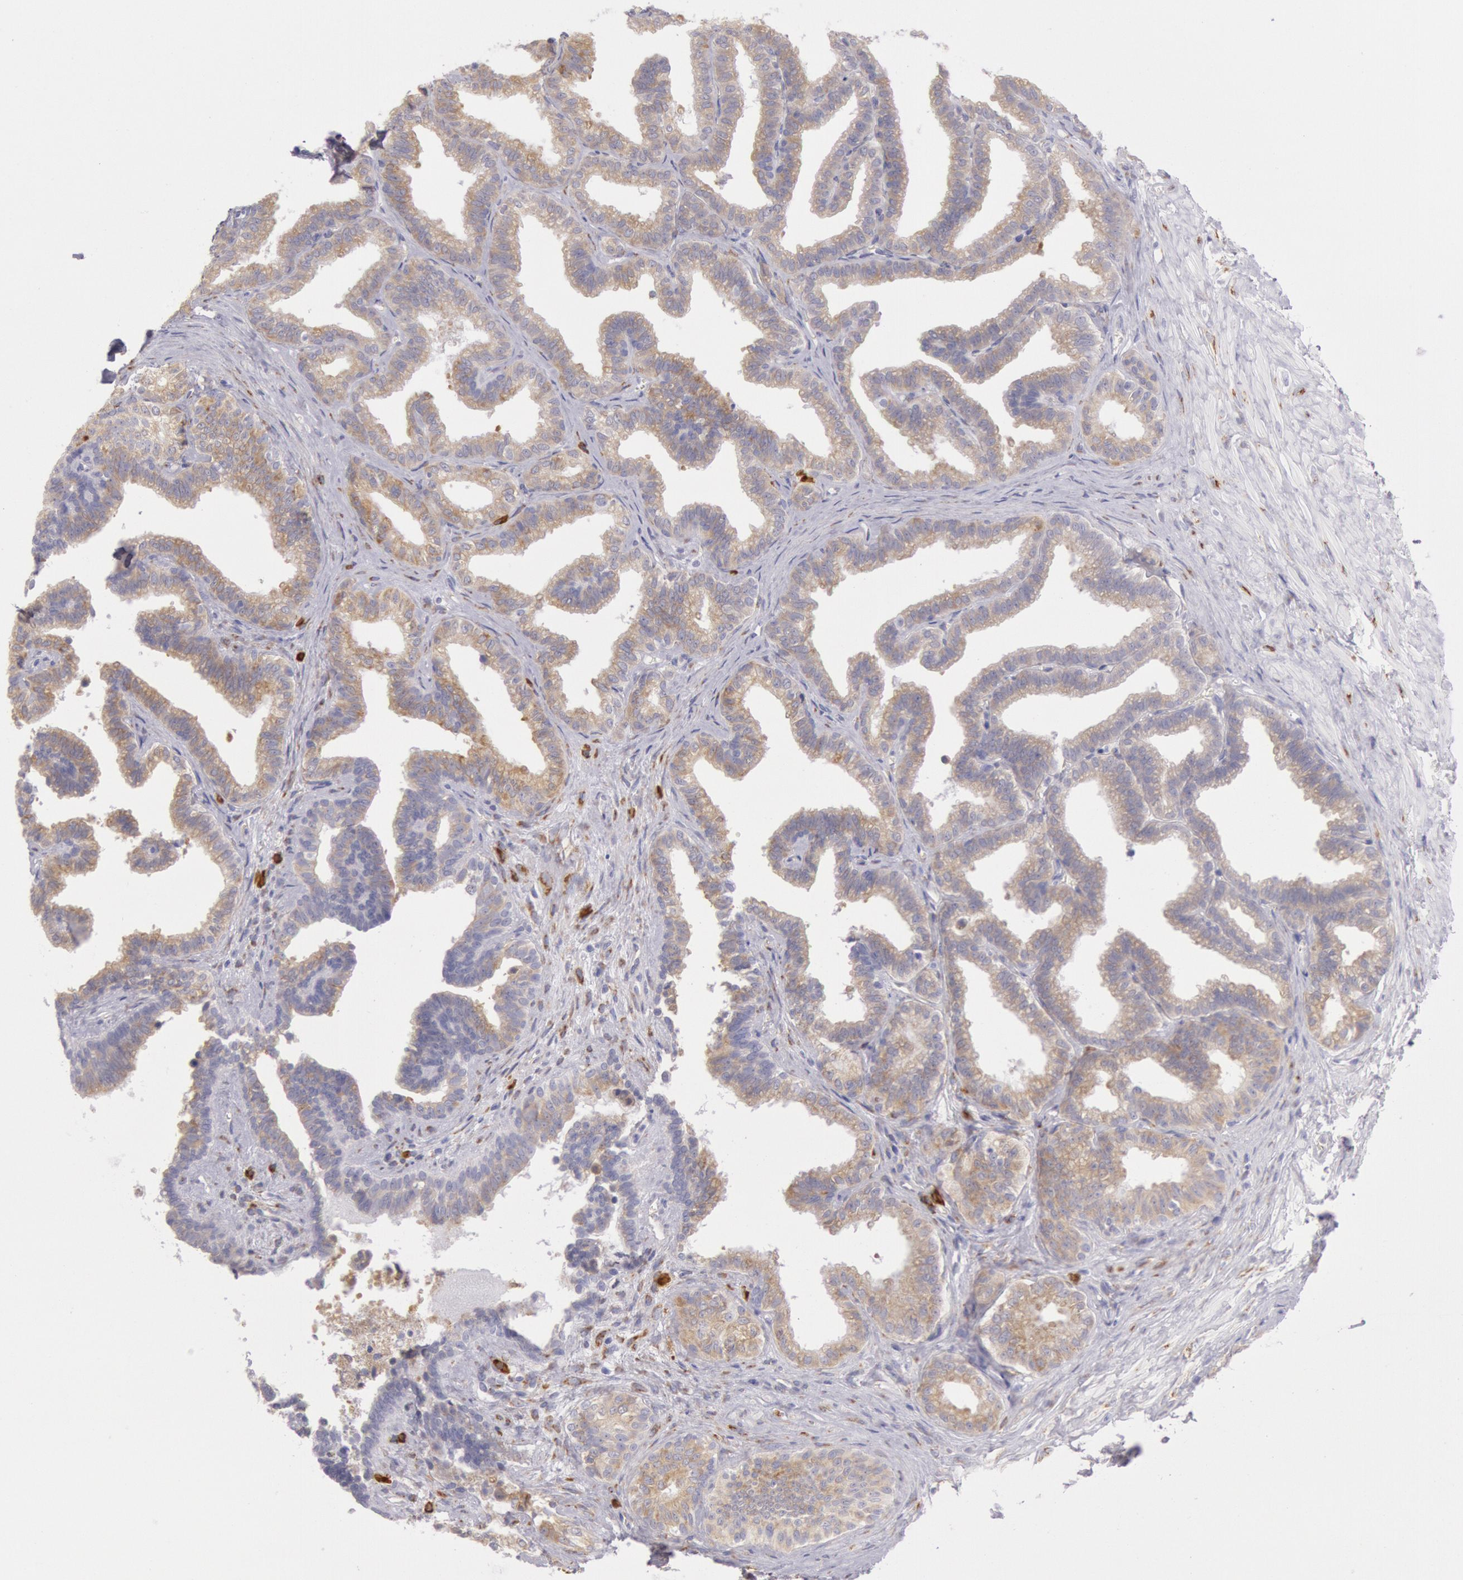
{"staining": {"intensity": "weak", "quantity": ">75%", "location": "cytoplasmic/membranous"}, "tissue": "seminal vesicle", "cell_type": "Glandular cells", "image_type": "normal", "snomed": [{"axis": "morphology", "description": "Normal tissue, NOS"}, {"axis": "topography", "description": "Seminal veicle"}], "caption": "Protein staining exhibits weak cytoplasmic/membranous staining in approximately >75% of glandular cells in normal seminal vesicle.", "gene": "CIDEB", "patient": {"sex": "male", "age": 26}}